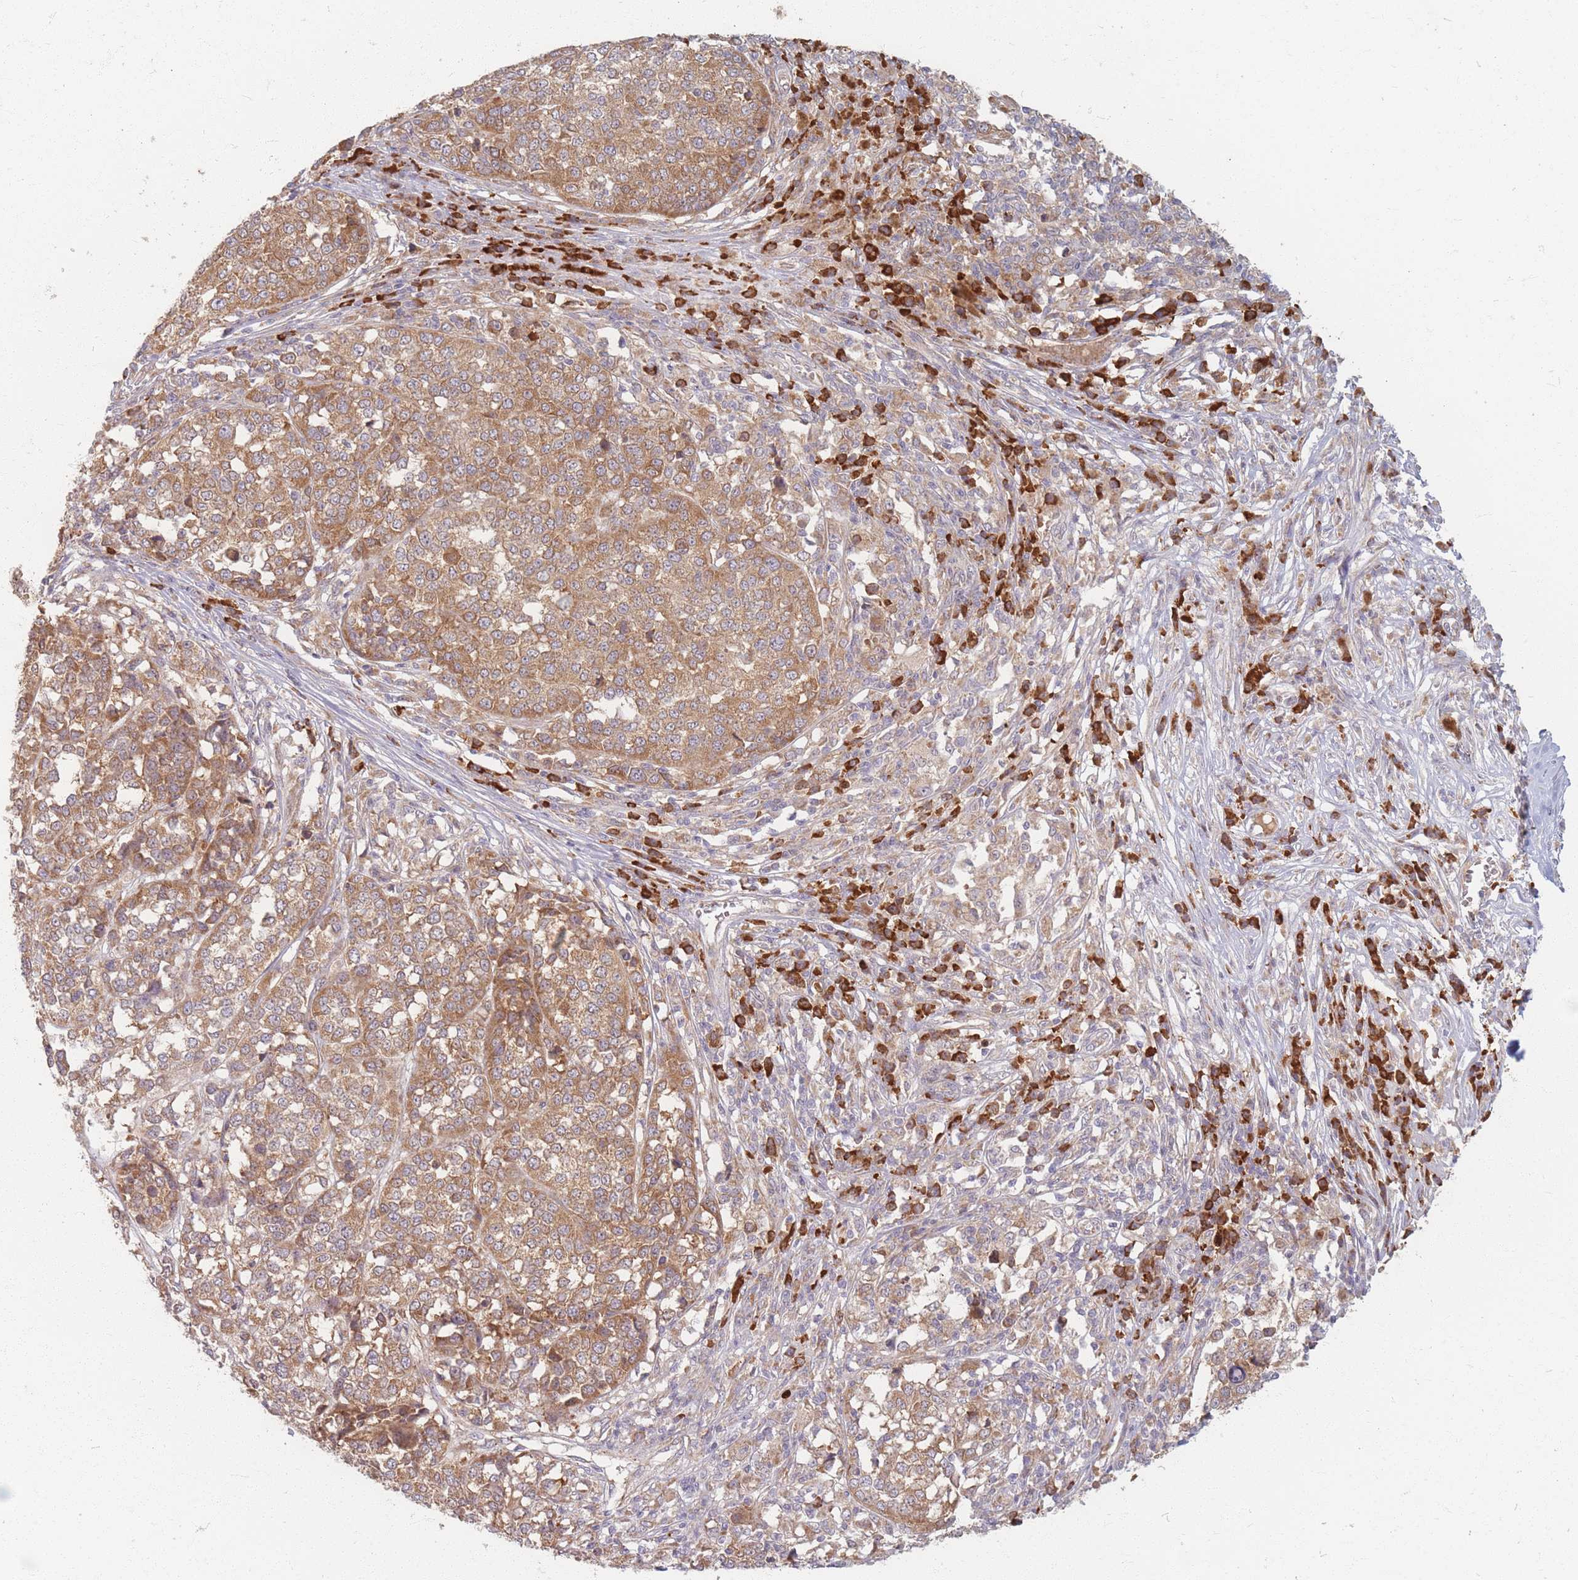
{"staining": {"intensity": "moderate", "quantity": ">75%", "location": "cytoplasmic/membranous"}, "tissue": "melanoma", "cell_type": "Tumor cells", "image_type": "cancer", "snomed": [{"axis": "morphology", "description": "Malignant melanoma, Metastatic site"}, {"axis": "topography", "description": "Lymph node"}], "caption": "A brown stain highlights moderate cytoplasmic/membranous positivity of a protein in malignant melanoma (metastatic site) tumor cells.", "gene": "SMIM14", "patient": {"sex": "male", "age": 44}}